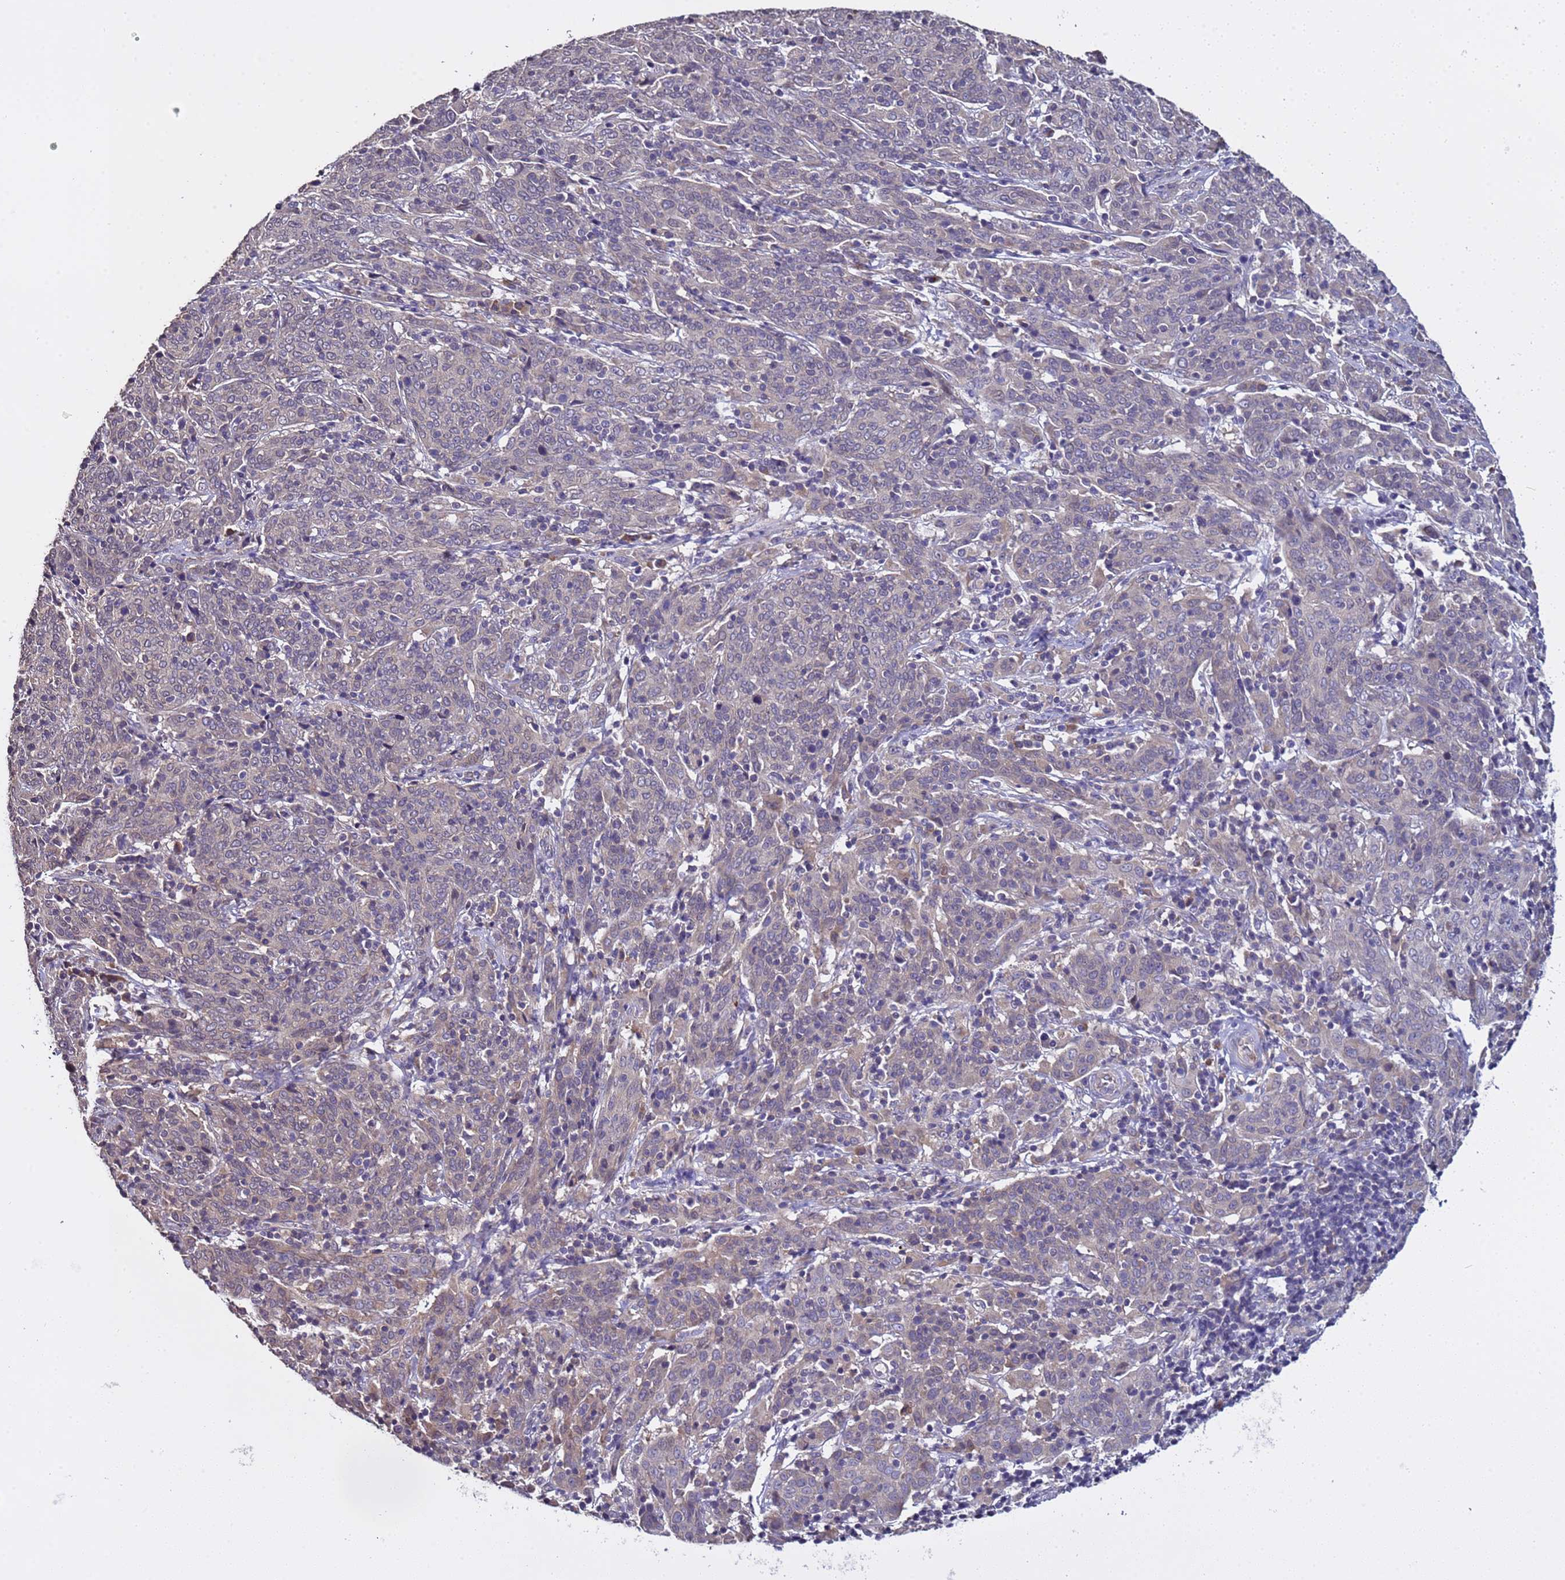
{"staining": {"intensity": "negative", "quantity": "none", "location": "none"}, "tissue": "cervical cancer", "cell_type": "Tumor cells", "image_type": "cancer", "snomed": [{"axis": "morphology", "description": "Squamous cell carcinoma, NOS"}, {"axis": "topography", "description": "Cervix"}], "caption": "Immunohistochemistry (IHC) histopathology image of neoplastic tissue: cervical cancer (squamous cell carcinoma) stained with DAB (3,3'-diaminobenzidine) reveals no significant protein staining in tumor cells. (Stains: DAB (3,3'-diaminobenzidine) immunohistochemistry with hematoxylin counter stain, Microscopy: brightfield microscopy at high magnification).", "gene": "ELMOD2", "patient": {"sex": "female", "age": 67}}